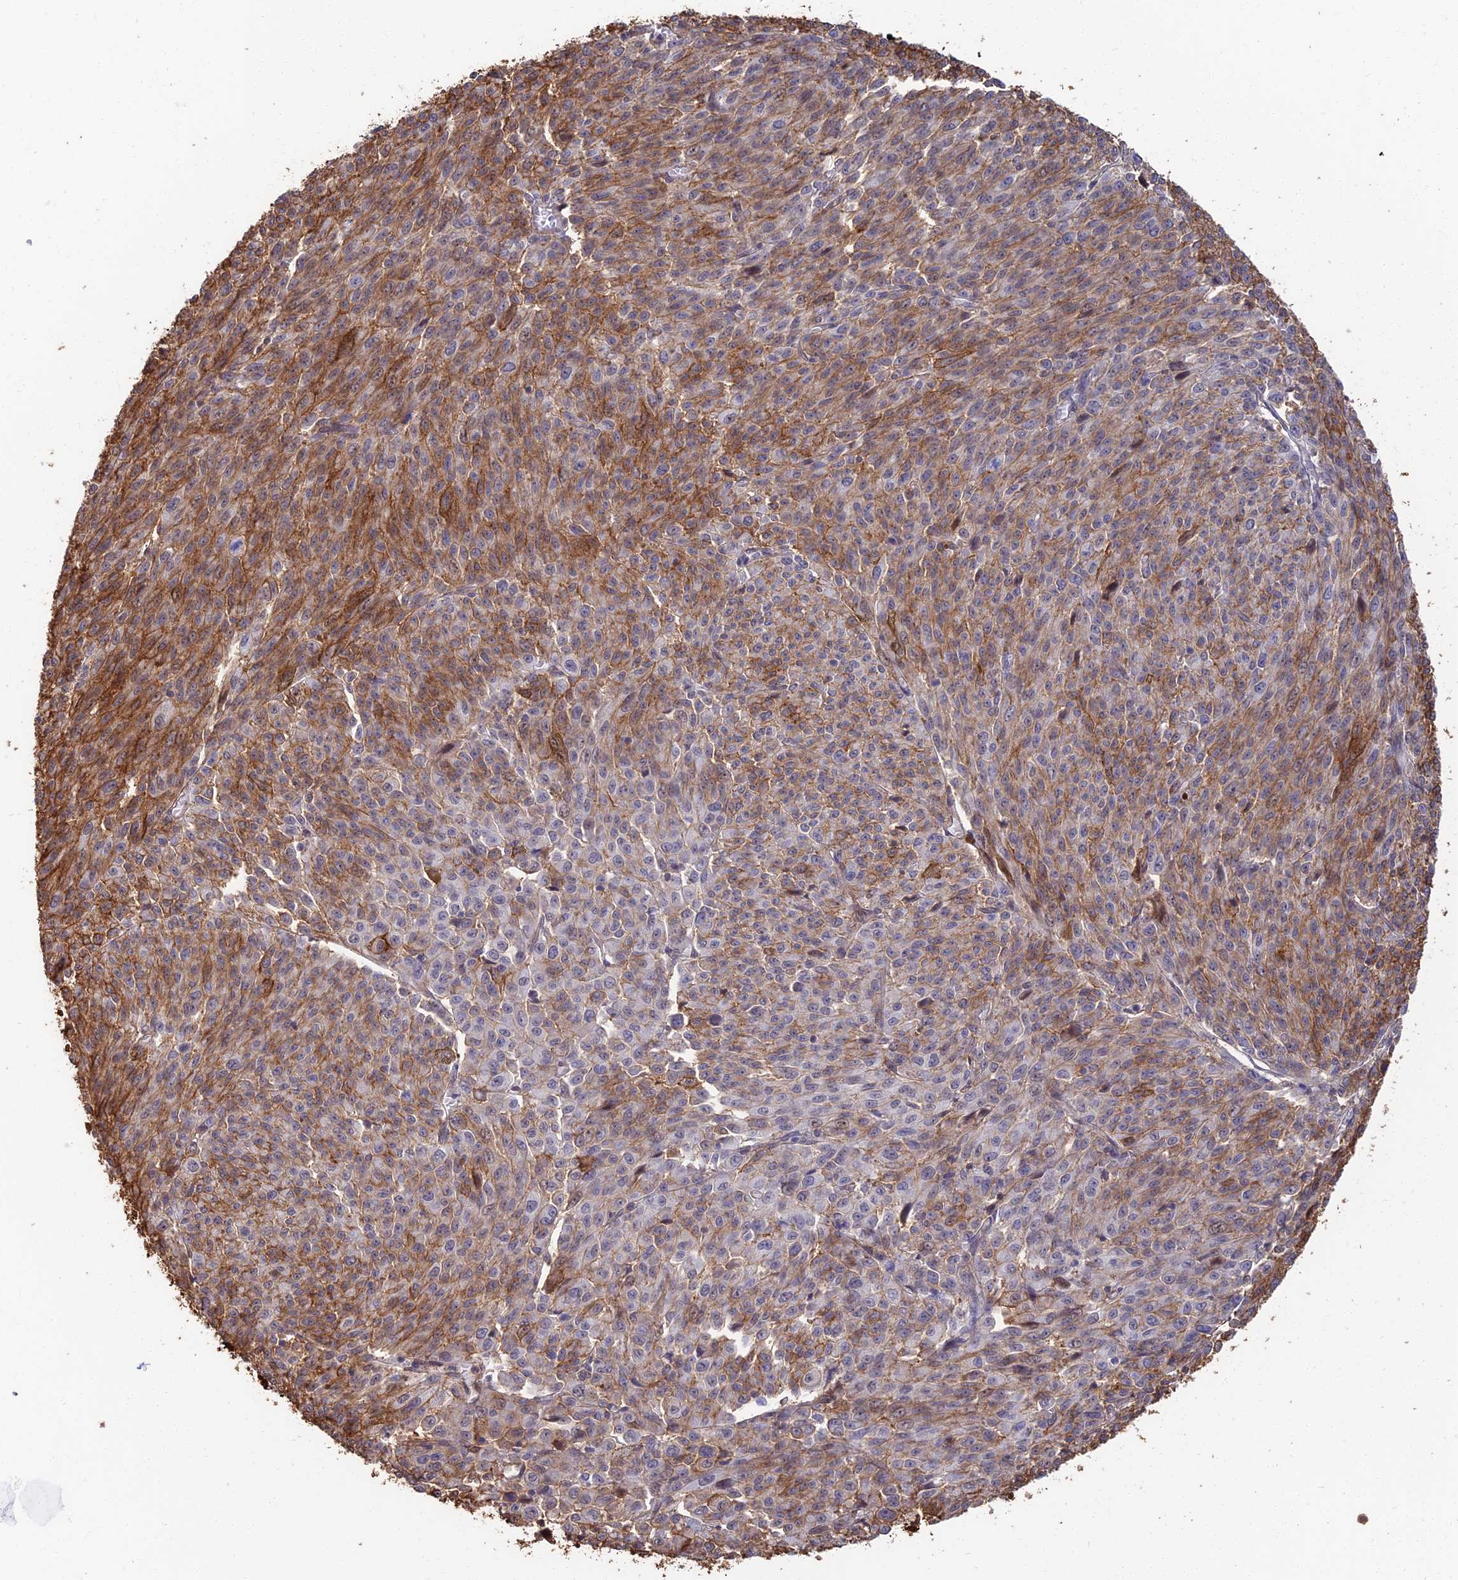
{"staining": {"intensity": "strong", "quantity": "25%-75%", "location": "cytoplasmic/membranous"}, "tissue": "melanoma", "cell_type": "Tumor cells", "image_type": "cancer", "snomed": [{"axis": "morphology", "description": "Malignant melanoma, NOS"}, {"axis": "topography", "description": "Skin"}], "caption": "Protein expression analysis of human malignant melanoma reveals strong cytoplasmic/membranous staining in approximately 25%-75% of tumor cells.", "gene": "LRRN3", "patient": {"sex": "female", "age": 52}}